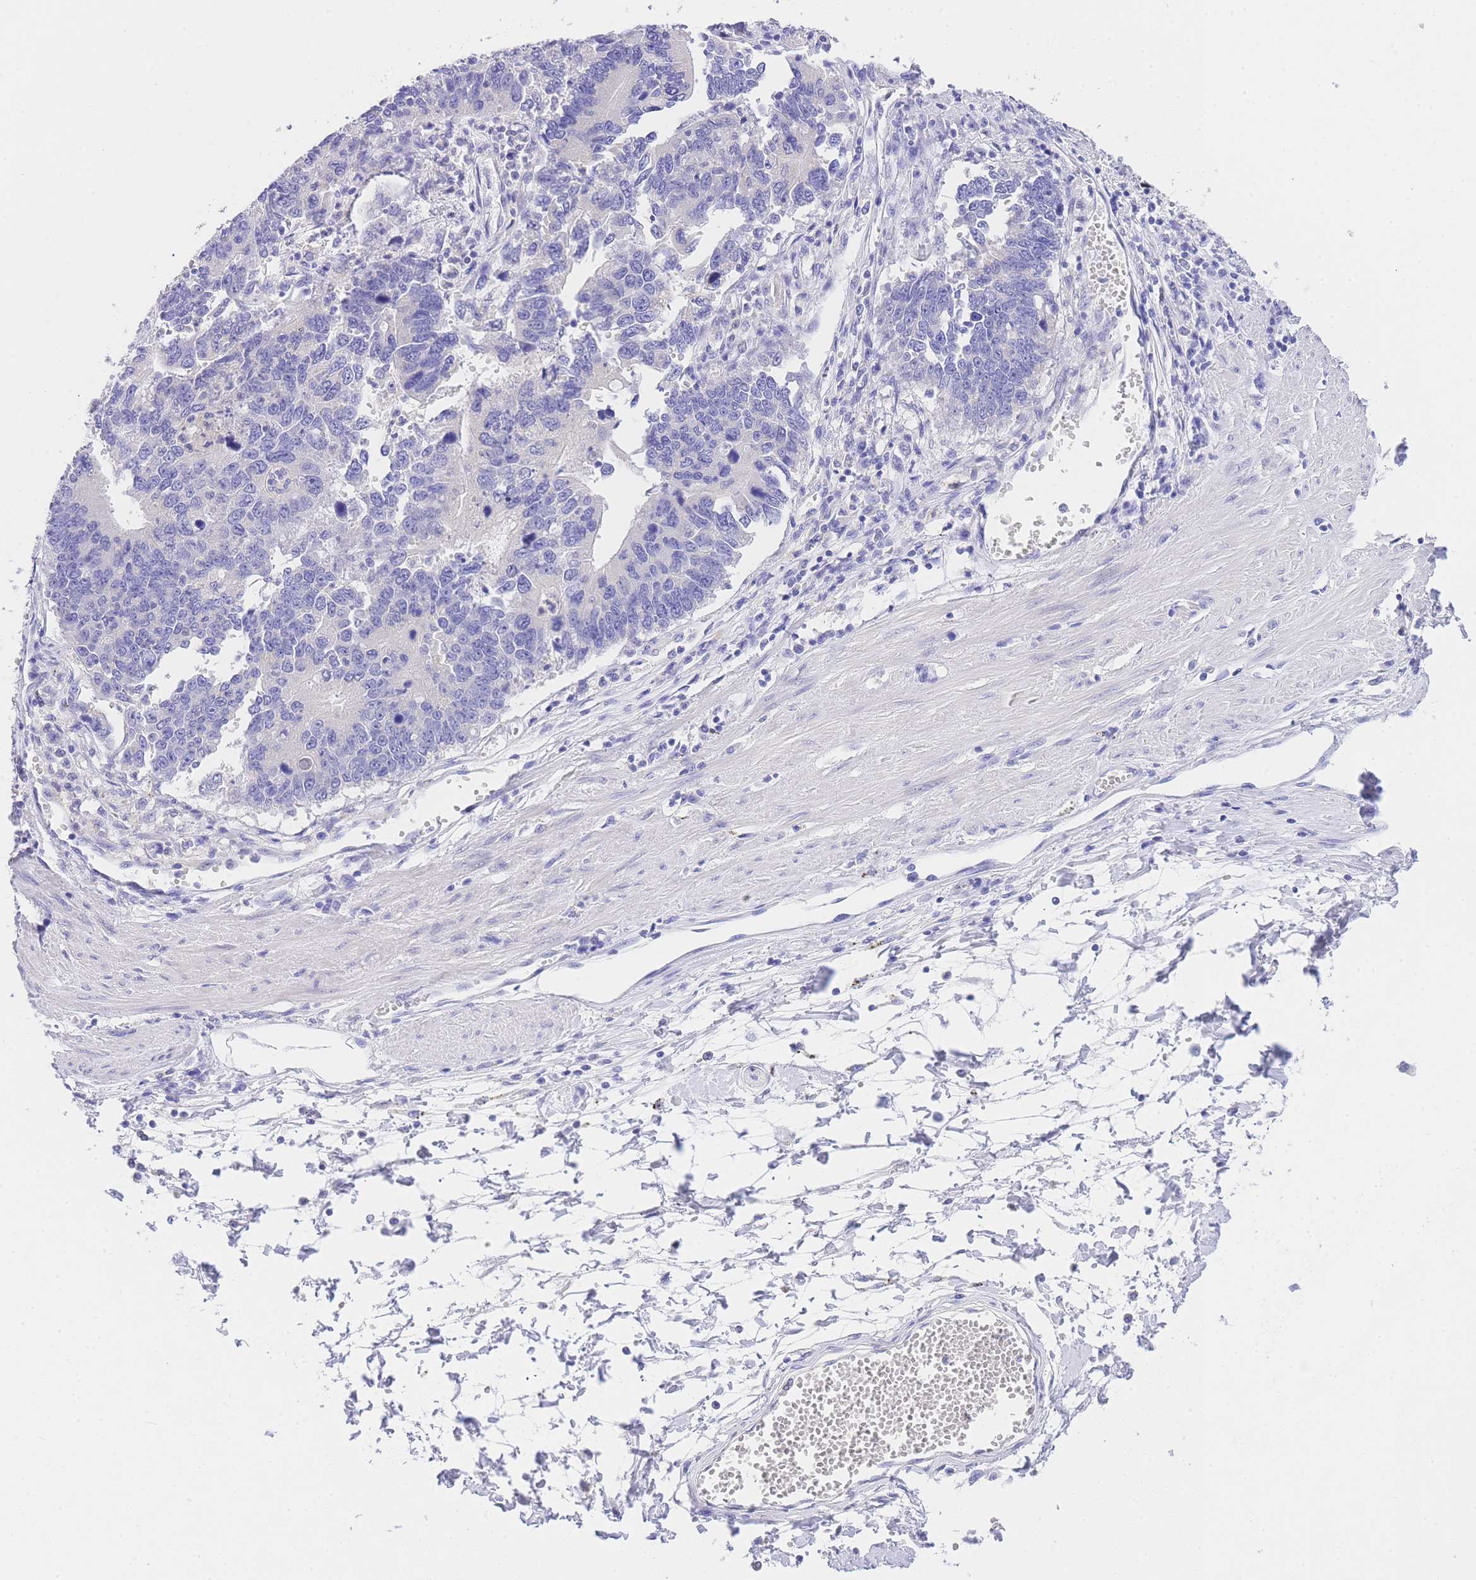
{"staining": {"intensity": "negative", "quantity": "none", "location": "none"}, "tissue": "stomach cancer", "cell_type": "Tumor cells", "image_type": "cancer", "snomed": [{"axis": "morphology", "description": "Adenocarcinoma, NOS"}, {"axis": "topography", "description": "Stomach"}], "caption": "Tumor cells are negative for brown protein staining in stomach adenocarcinoma. (DAB (3,3'-diaminobenzidine) IHC visualized using brightfield microscopy, high magnification).", "gene": "EPN2", "patient": {"sex": "male", "age": 59}}